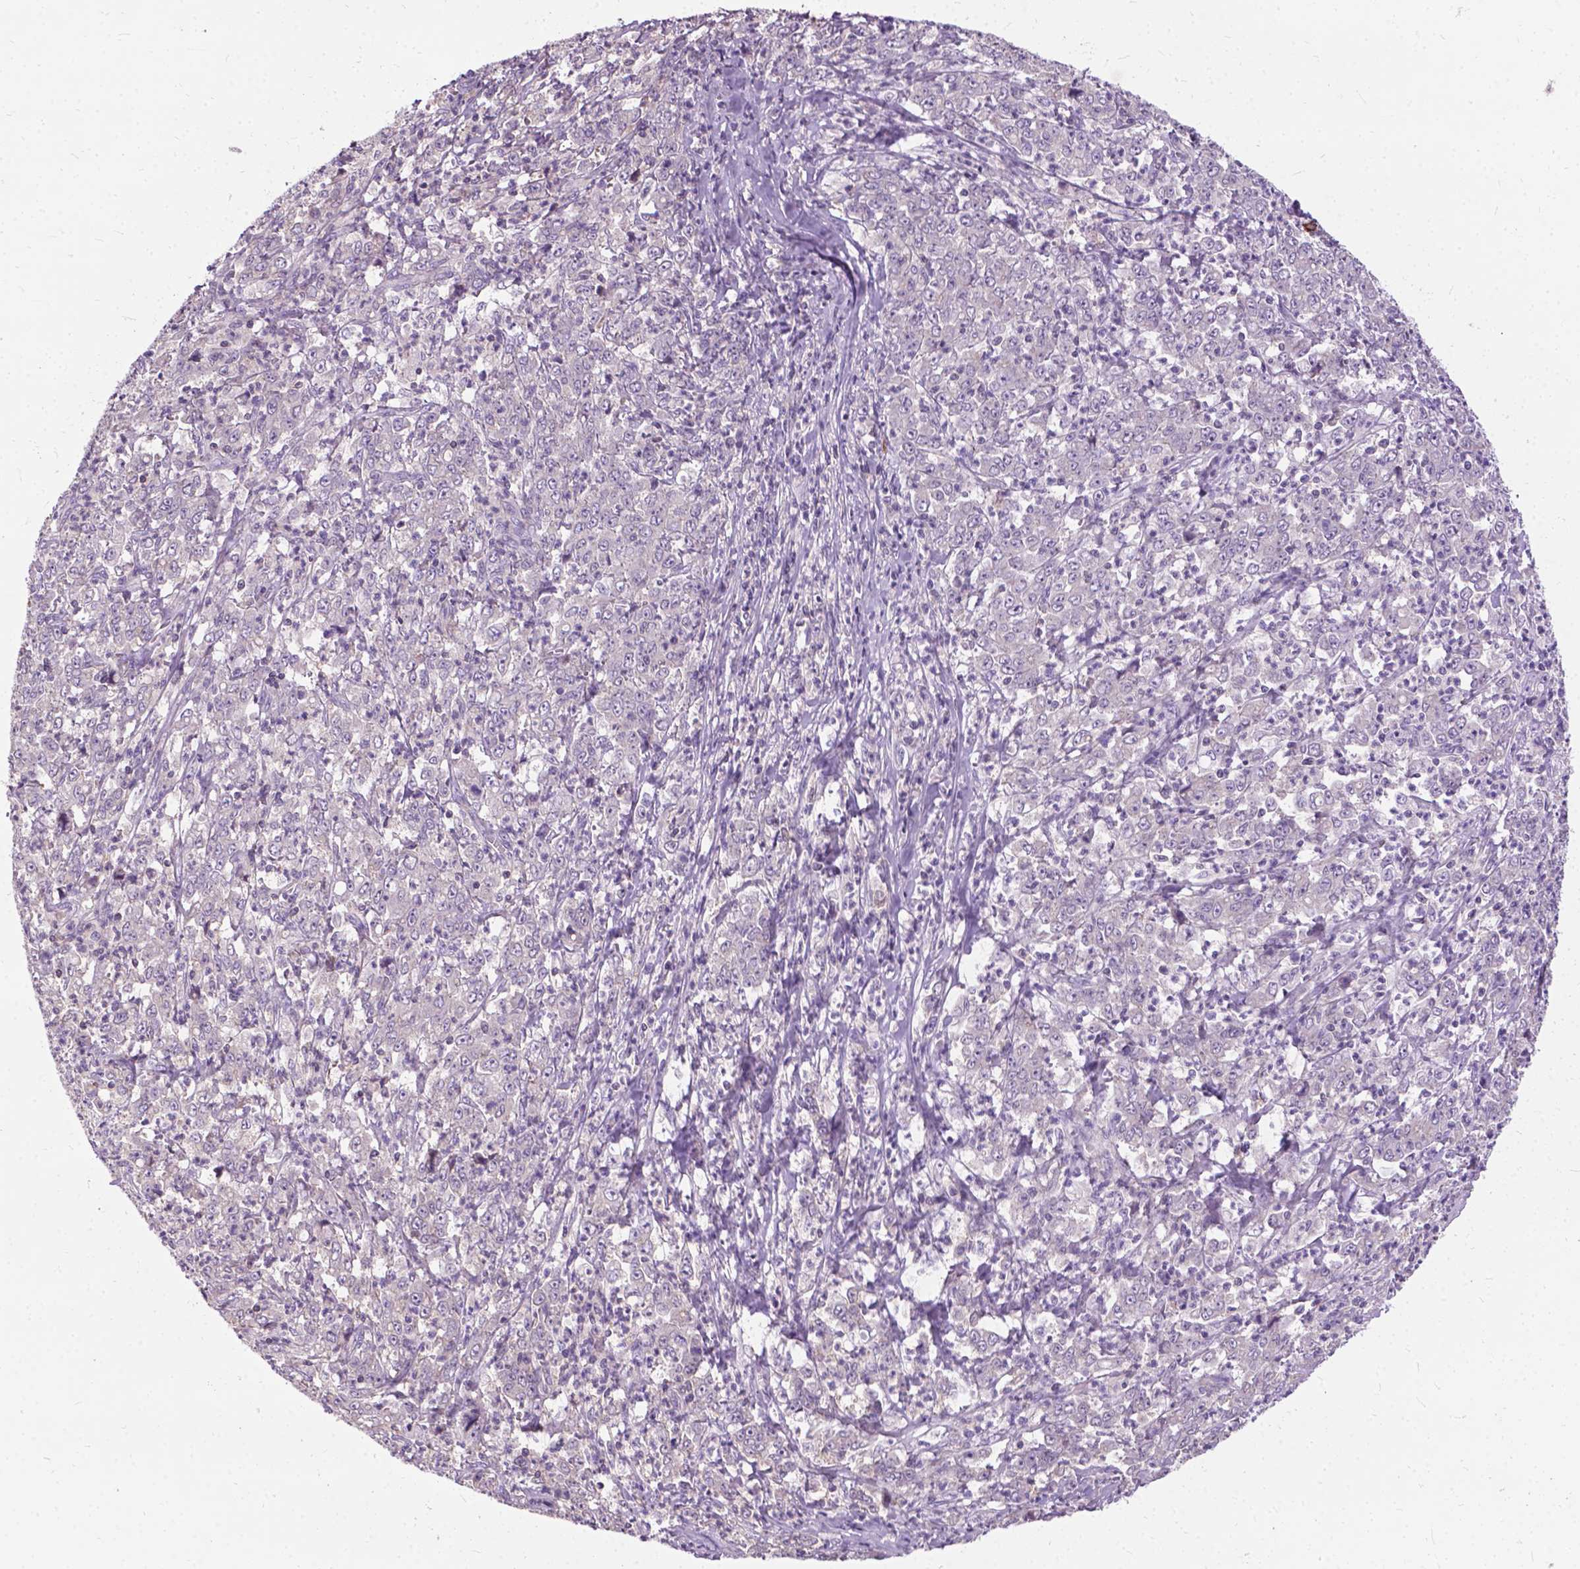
{"staining": {"intensity": "negative", "quantity": "none", "location": "none"}, "tissue": "stomach cancer", "cell_type": "Tumor cells", "image_type": "cancer", "snomed": [{"axis": "morphology", "description": "Adenocarcinoma, NOS"}, {"axis": "topography", "description": "Stomach, lower"}], "caption": "This is an immunohistochemistry micrograph of human adenocarcinoma (stomach). There is no expression in tumor cells.", "gene": "JAK3", "patient": {"sex": "female", "age": 71}}